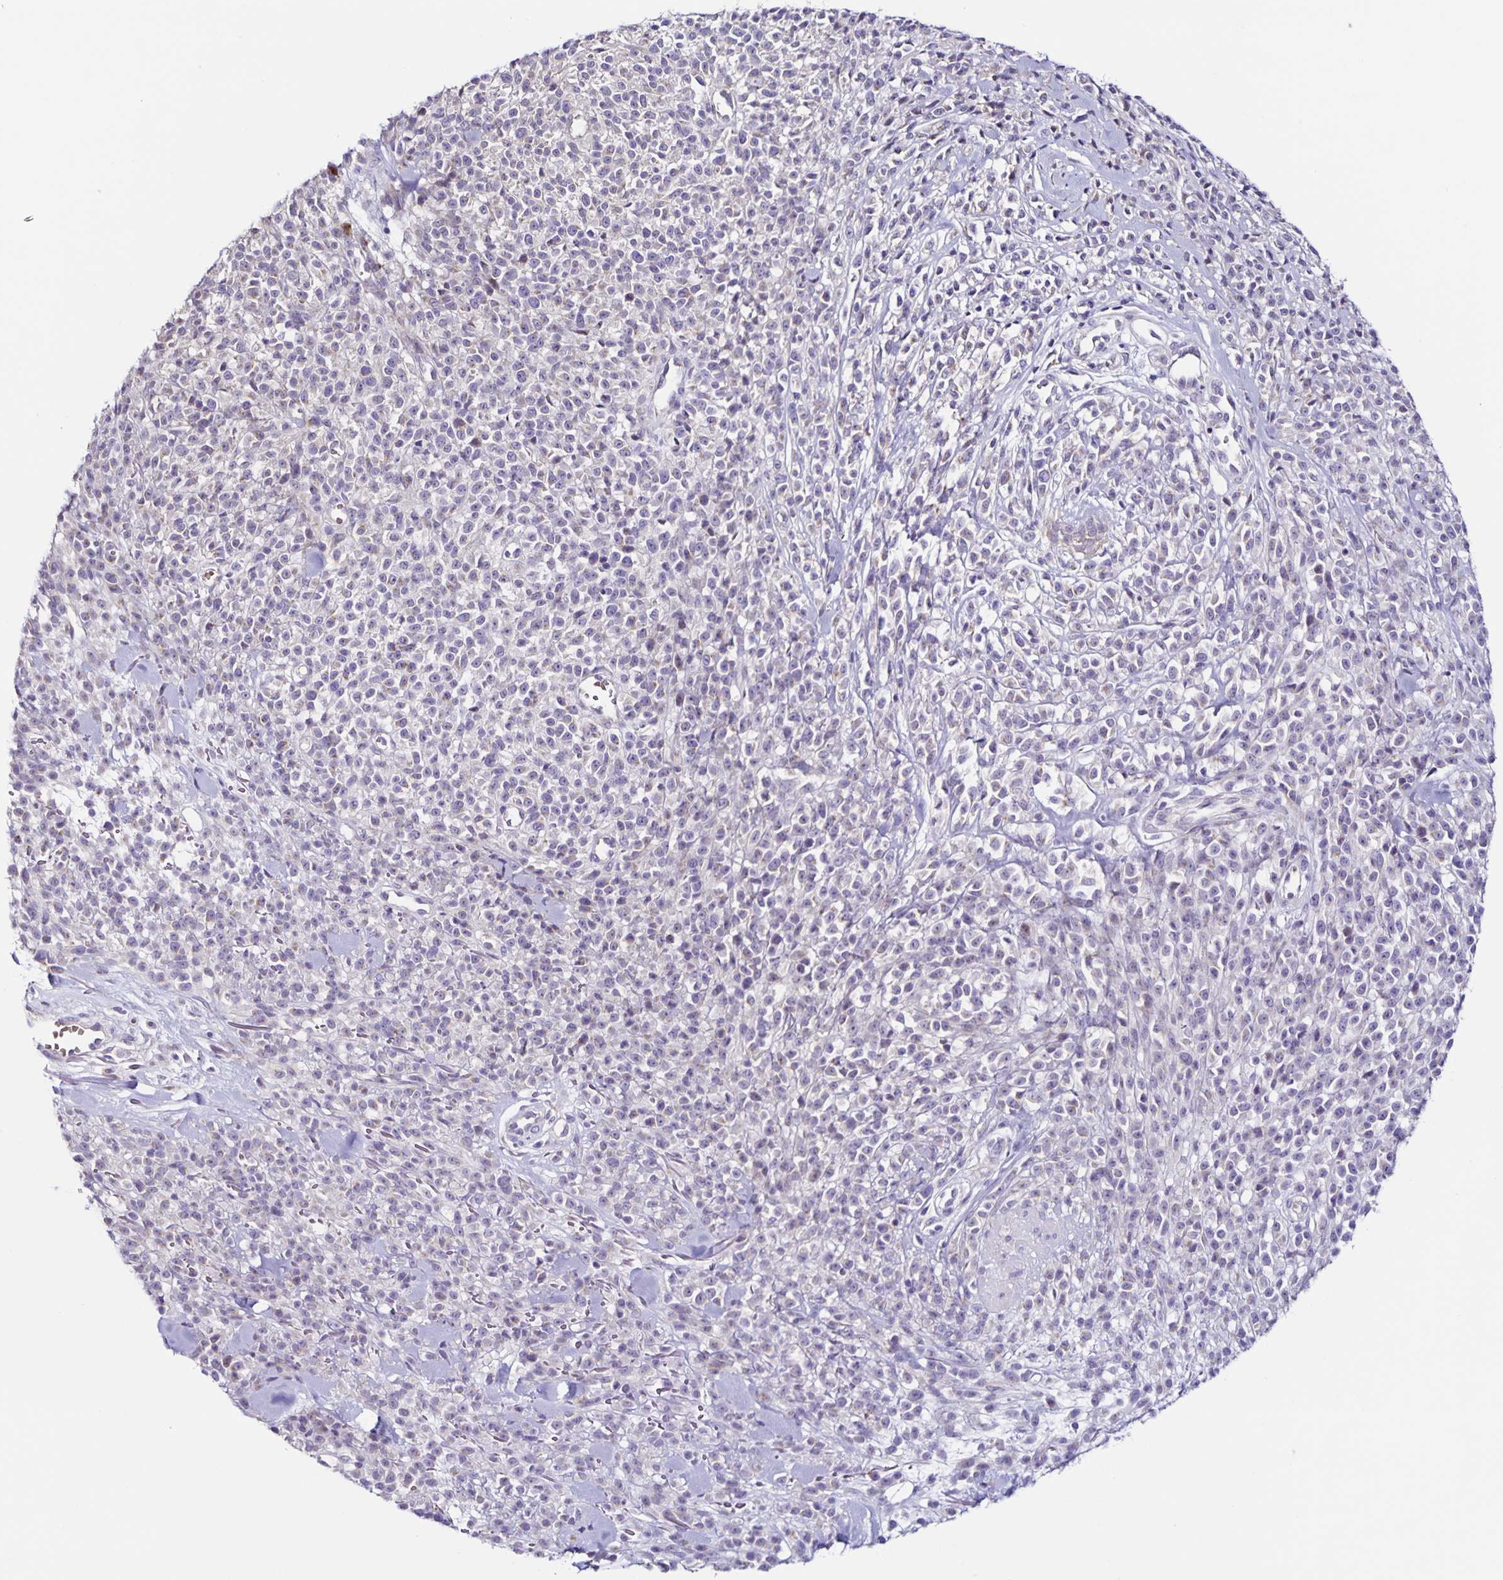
{"staining": {"intensity": "negative", "quantity": "none", "location": "none"}, "tissue": "melanoma", "cell_type": "Tumor cells", "image_type": "cancer", "snomed": [{"axis": "morphology", "description": "Malignant melanoma, NOS"}, {"axis": "topography", "description": "Skin"}, {"axis": "topography", "description": "Skin of trunk"}], "caption": "This is a image of IHC staining of melanoma, which shows no expression in tumor cells. Nuclei are stained in blue.", "gene": "RNFT2", "patient": {"sex": "male", "age": 74}}